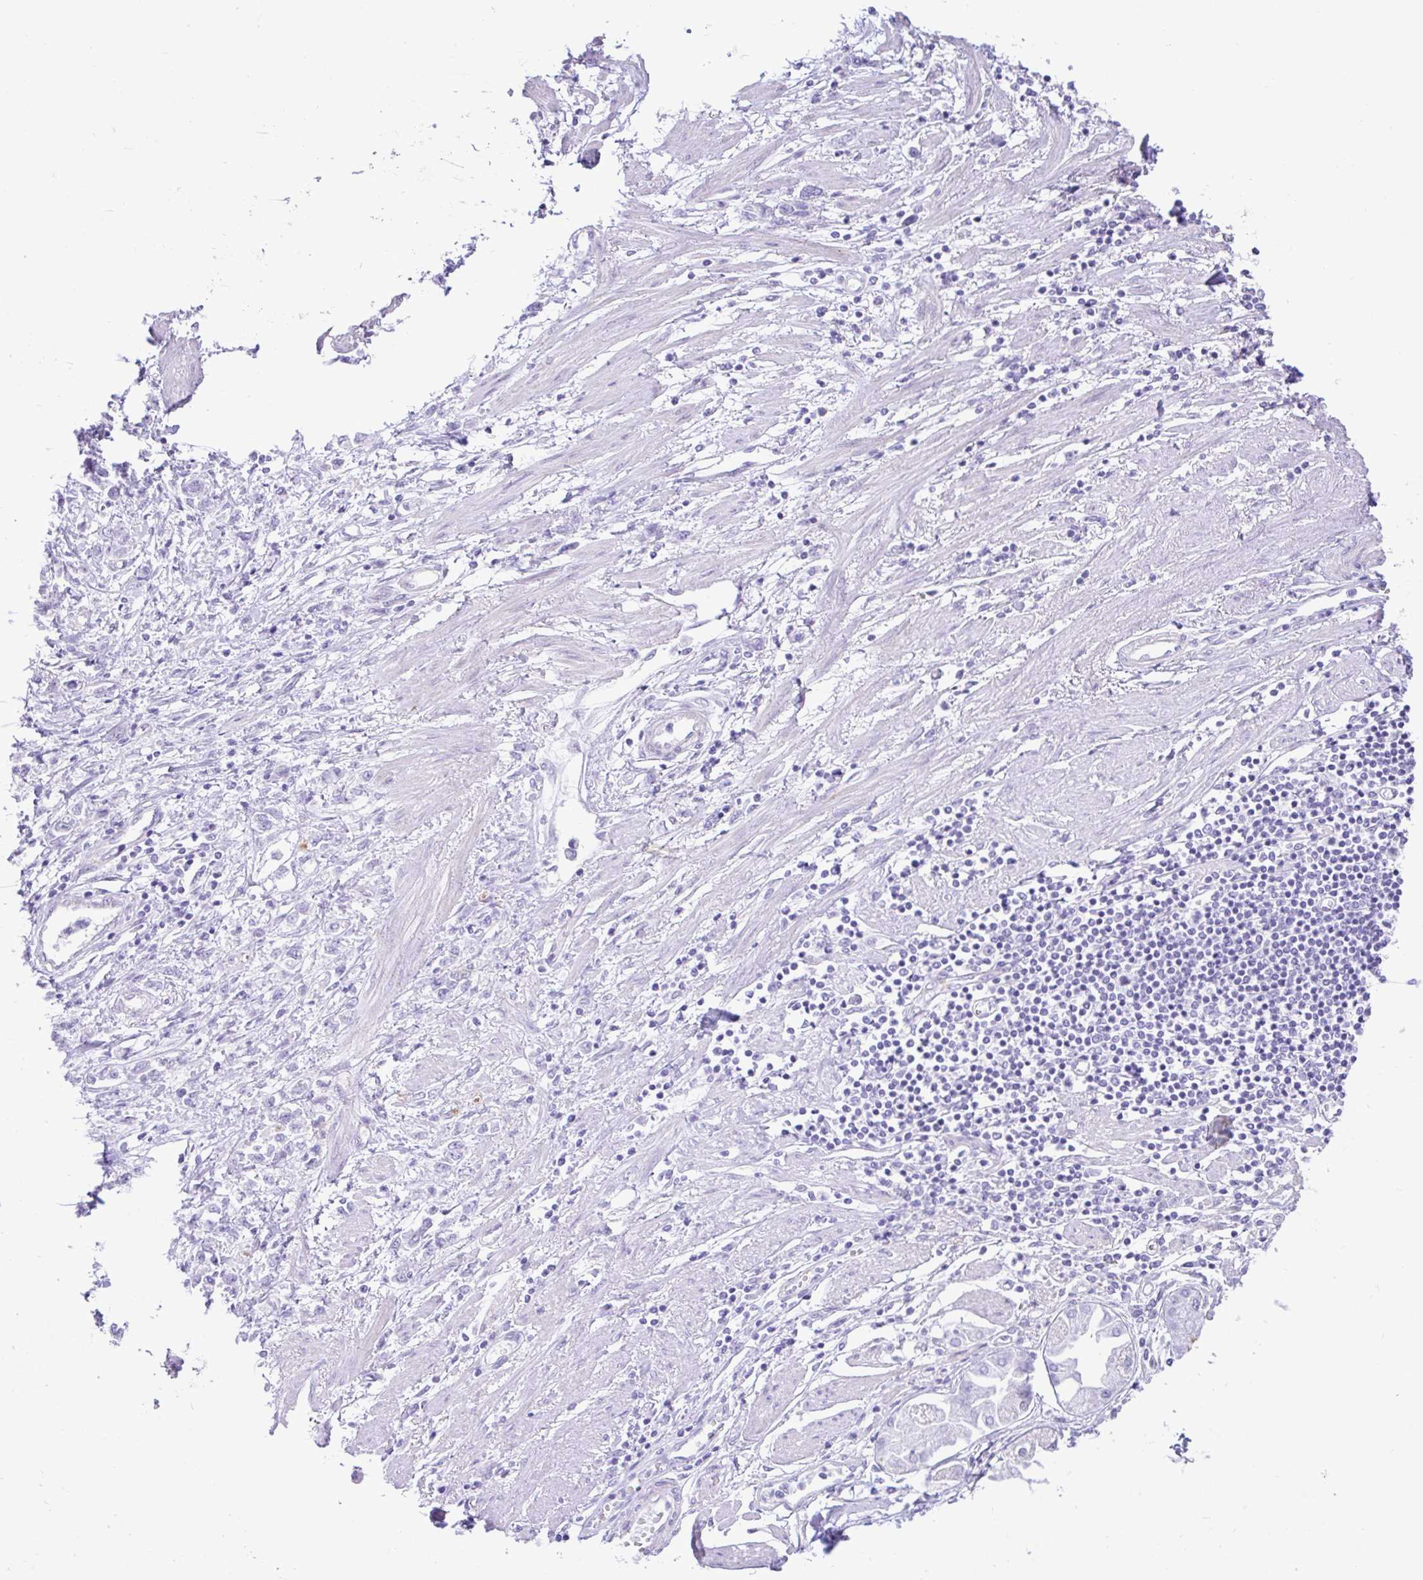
{"staining": {"intensity": "negative", "quantity": "none", "location": "none"}, "tissue": "stomach cancer", "cell_type": "Tumor cells", "image_type": "cancer", "snomed": [{"axis": "morphology", "description": "Adenocarcinoma, NOS"}, {"axis": "topography", "description": "Stomach"}], "caption": "Immunohistochemical staining of human stomach cancer displays no significant expression in tumor cells.", "gene": "REEP1", "patient": {"sex": "female", "age": 76}}